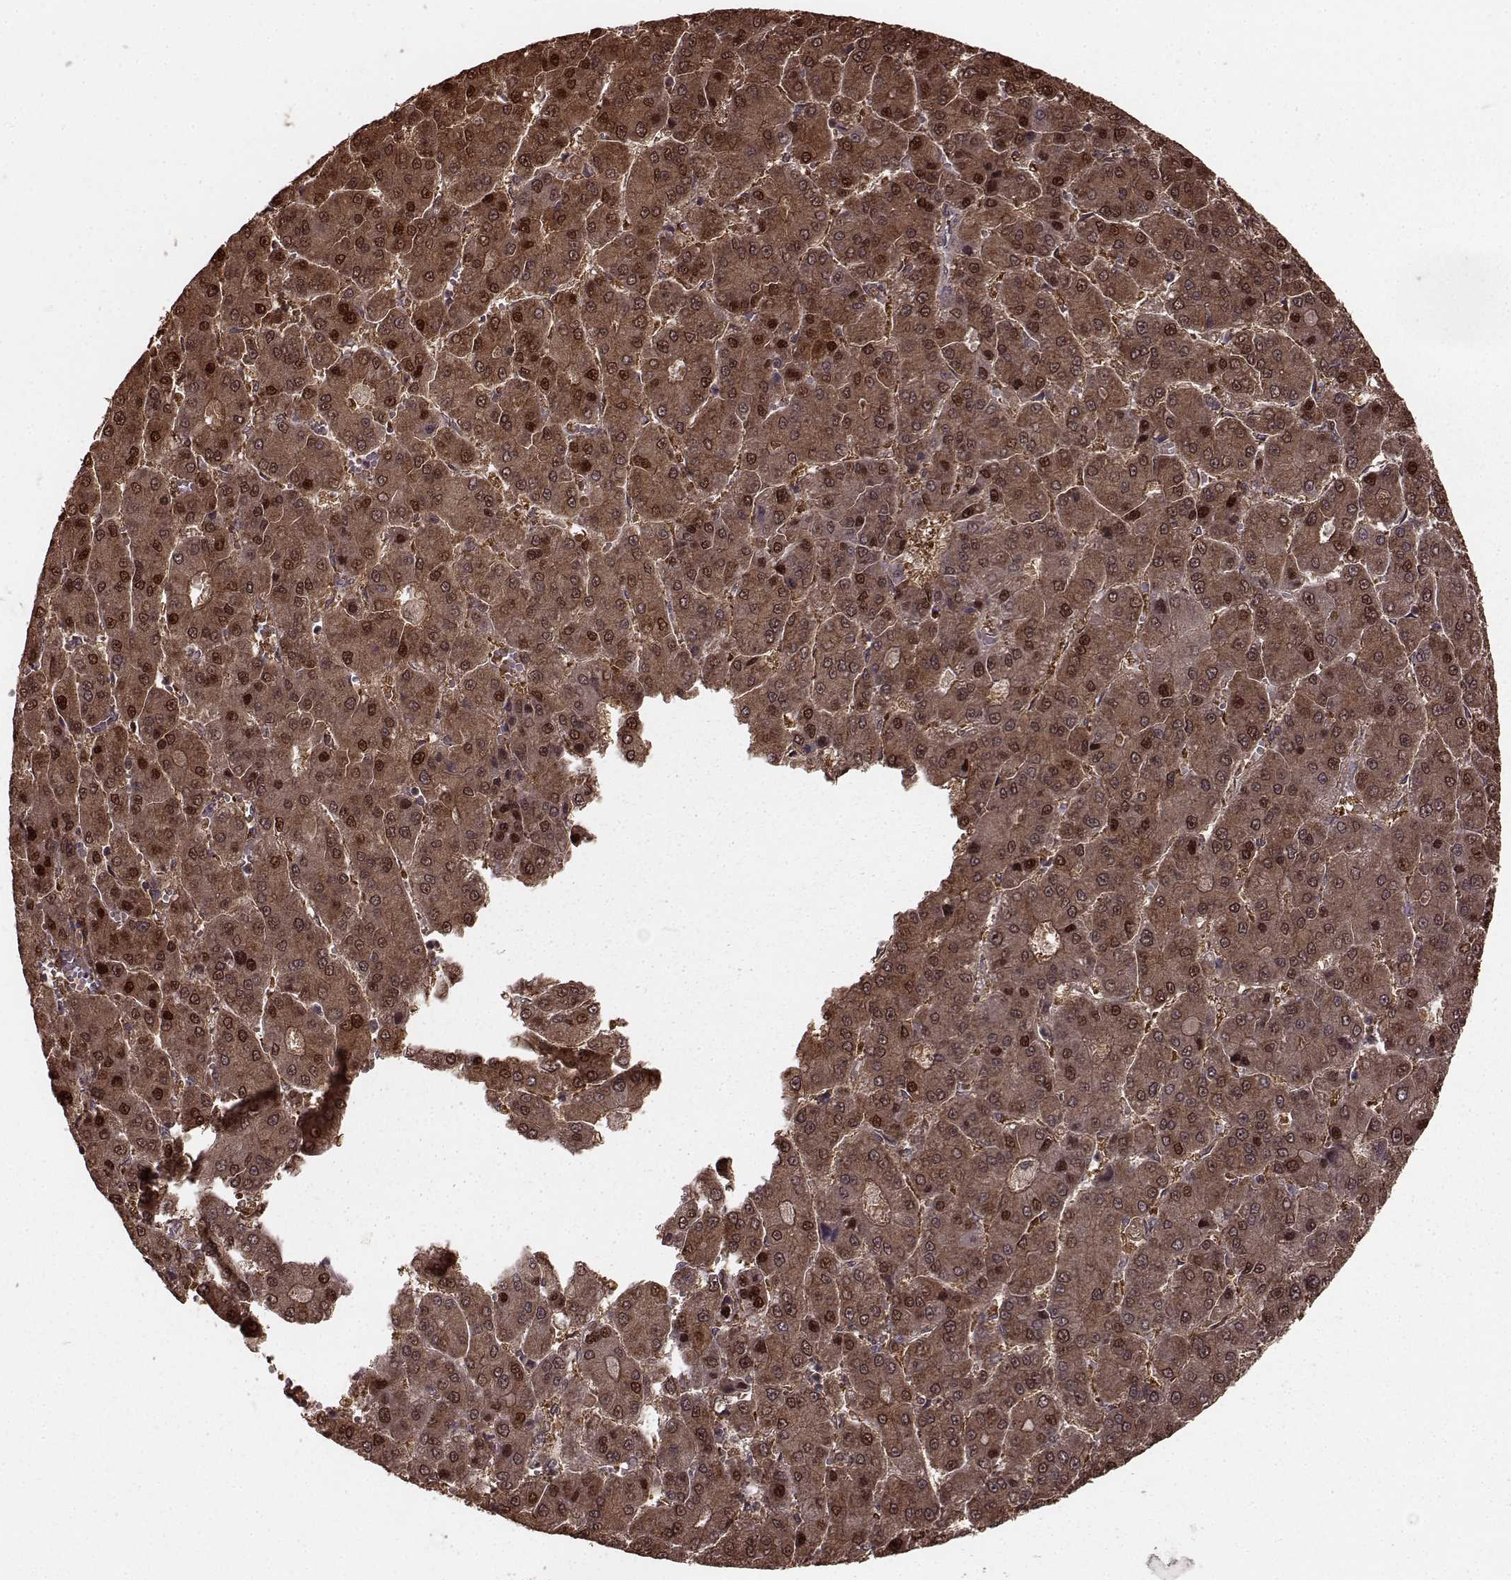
{"staining": {"intensity": "moderate", "quantity": ">75%", "location": "cytoplasmic/membranous,nuclear"}, "tissue": "liver cancer", "cell_type": "Tumor cells", "image_type": "cancer", "snomed": [{"axis": "morphology", "description": "Carcinoma, Hepatocellular, NOS"}, {"axis": "topography", "description": "Liver"}], "caption": "A brown stain labels moderate cytoplasmic/membranous and nuclear staining of a protein in liver cancer (hepatocellular carcinoma) tumor cells.", "gene": "GSS", "patient": {"sex": "male", "age": 70}}